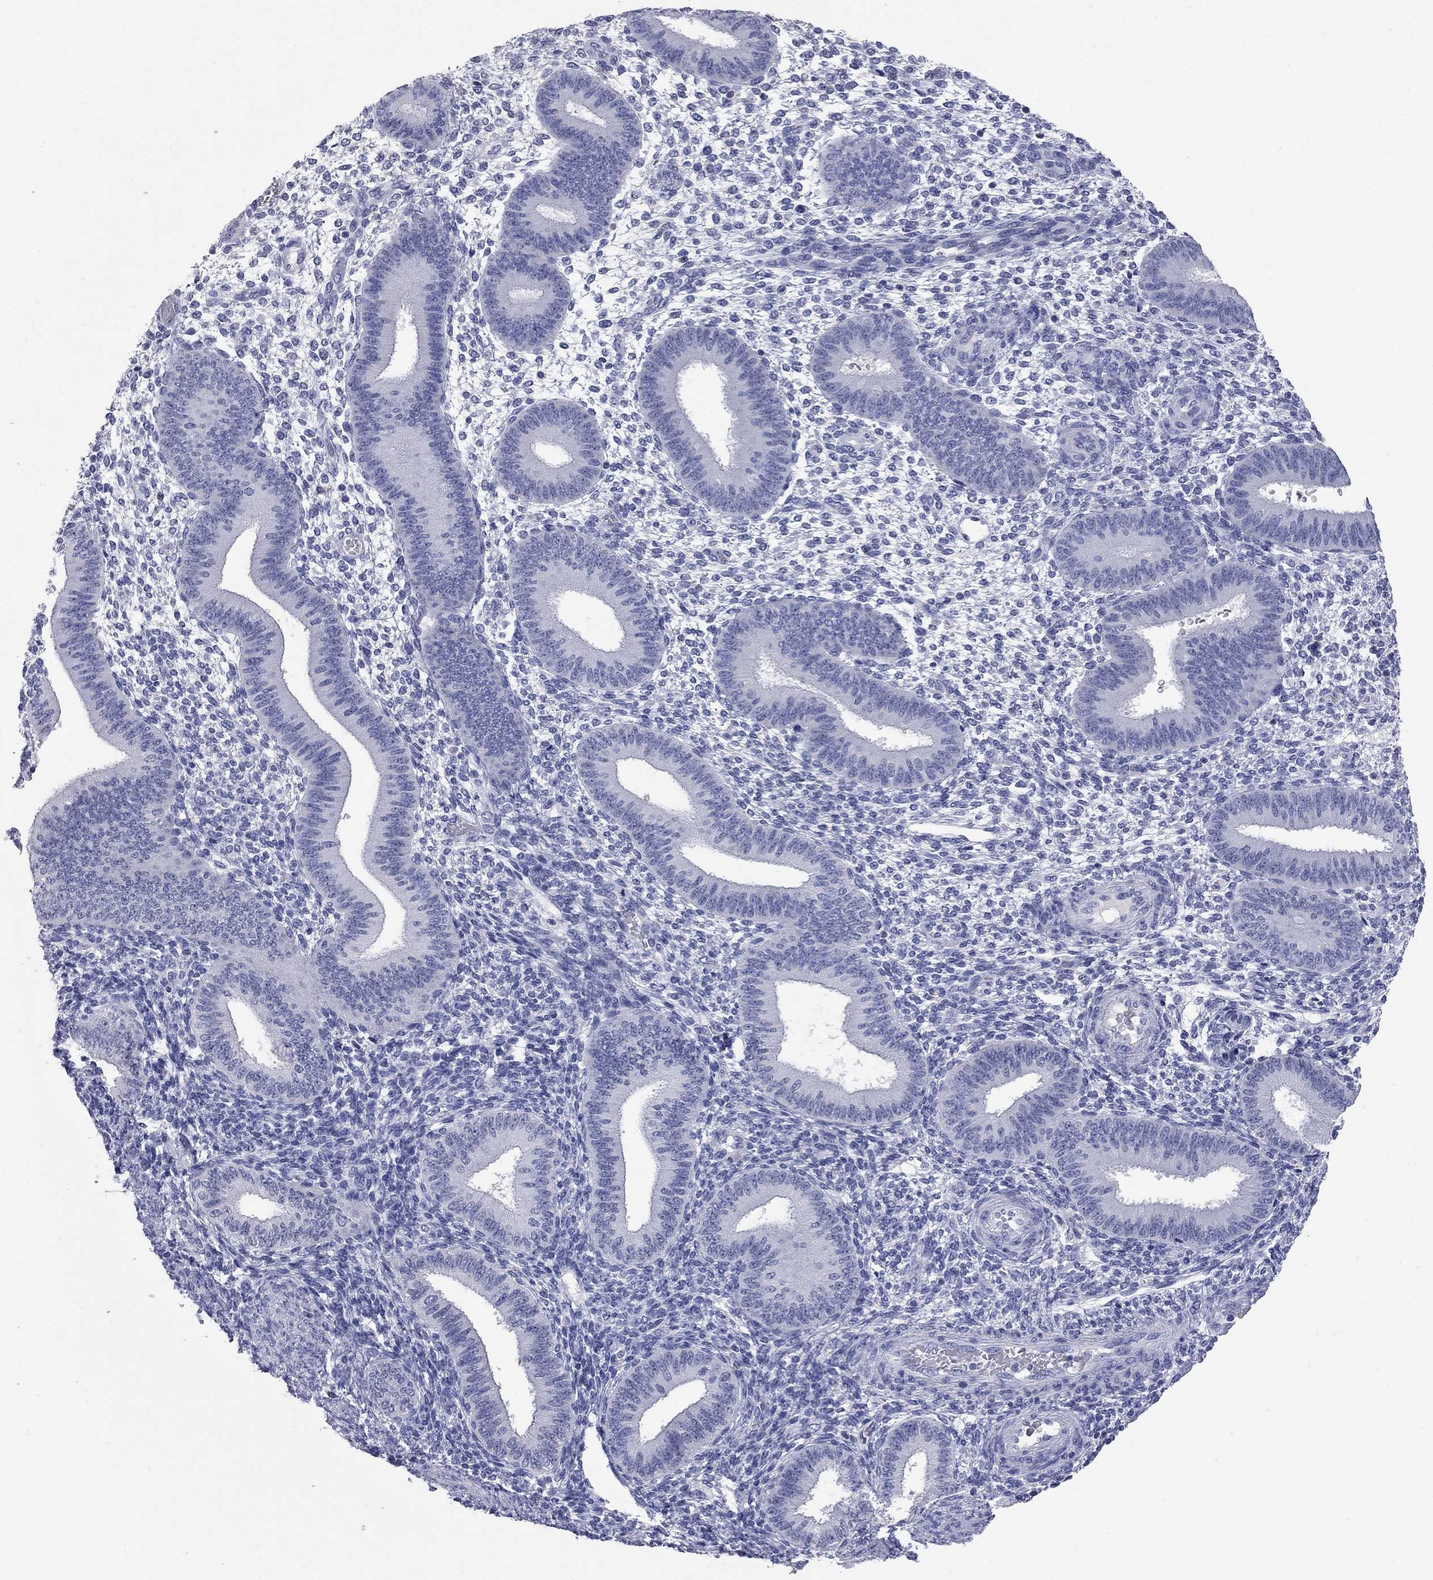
{"staining": {"intensity": "negative", "quantity": "none", "location": "none"}, "tissue": "endometrium", "cell_type": "Cells in endometrial stroma", "image_type": "normal", "snomed": [{"axis": "morphology", "description": "Normal tissue, NOS"}, {"axis": "topography", "description": "Endometrium"}], "caption": "Image shows no significant protein staining in cells in endometrial stroma of unremarkable endometrium. (Stains: DAB (3,3'-diaminobenzidine) immunohistochemistry (IHC) with hematoxylin counter stain, Microscopy: brightfield microscopy at high magnification).", "gene": "FAM221B", "patient": {"sex": "female", "age": 39}}